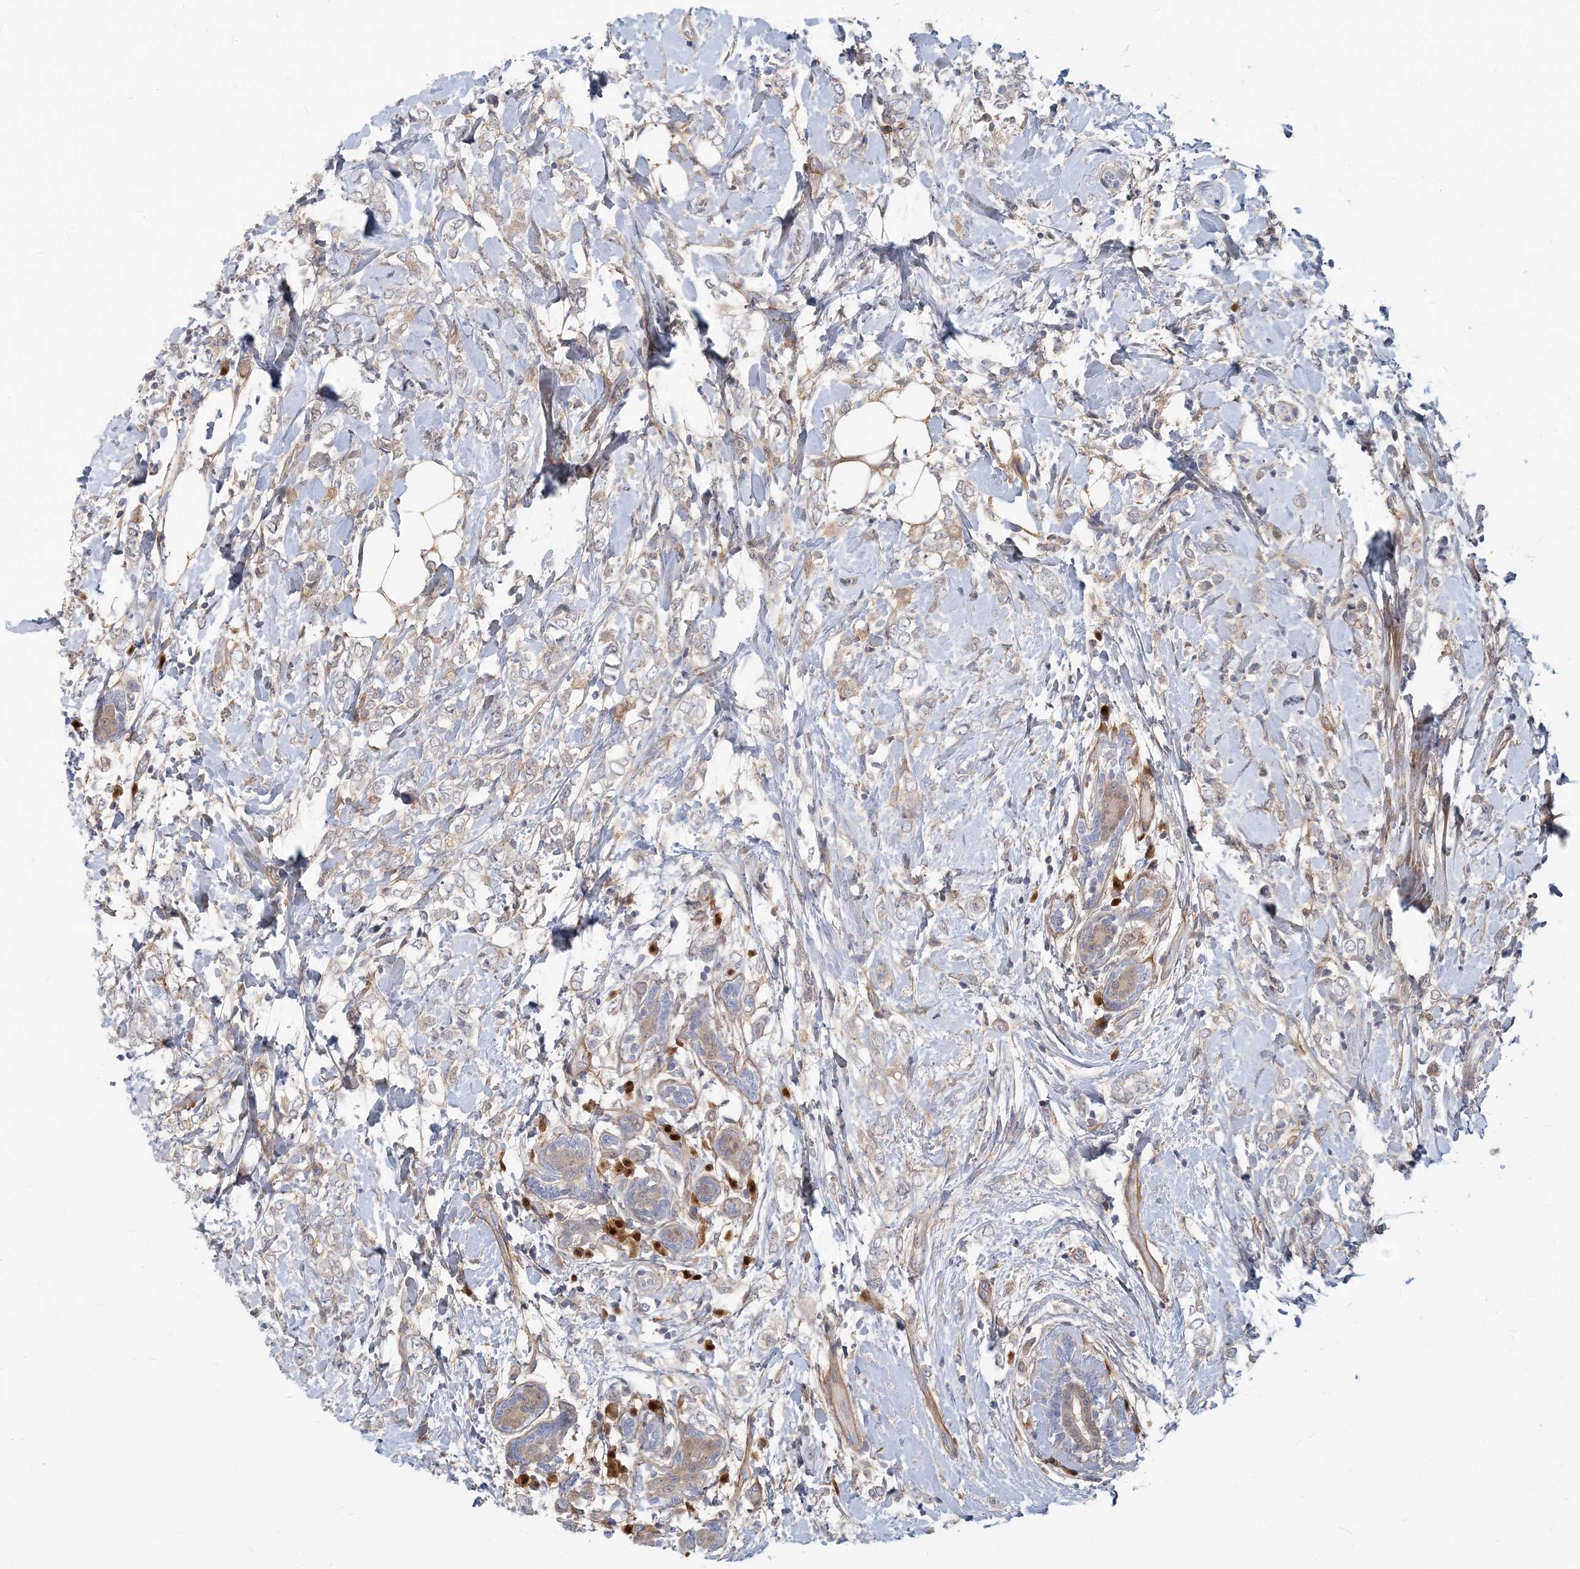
{"staining": {"intensity": "weak", "quantity": "<25%", "location": "cytoplasmic/membranous"}, "tissue": "breast cancer", "cell_type": "Tumor cells", "image_type": "cancer", "snomed": [{"axis": "morphology", "description": "Normal tissue, NOS"}, {"axis": "morphology", "description": "Lobular carcinoma"}, {"axis": "topography", "description": "Breast"}], "caption": "DAB immunohistochemical staining of breast cancer demonstrates no significant expression in tumor cells.", "gene": "GMPPA", "patient": {"sex": "female", "age": 47}}